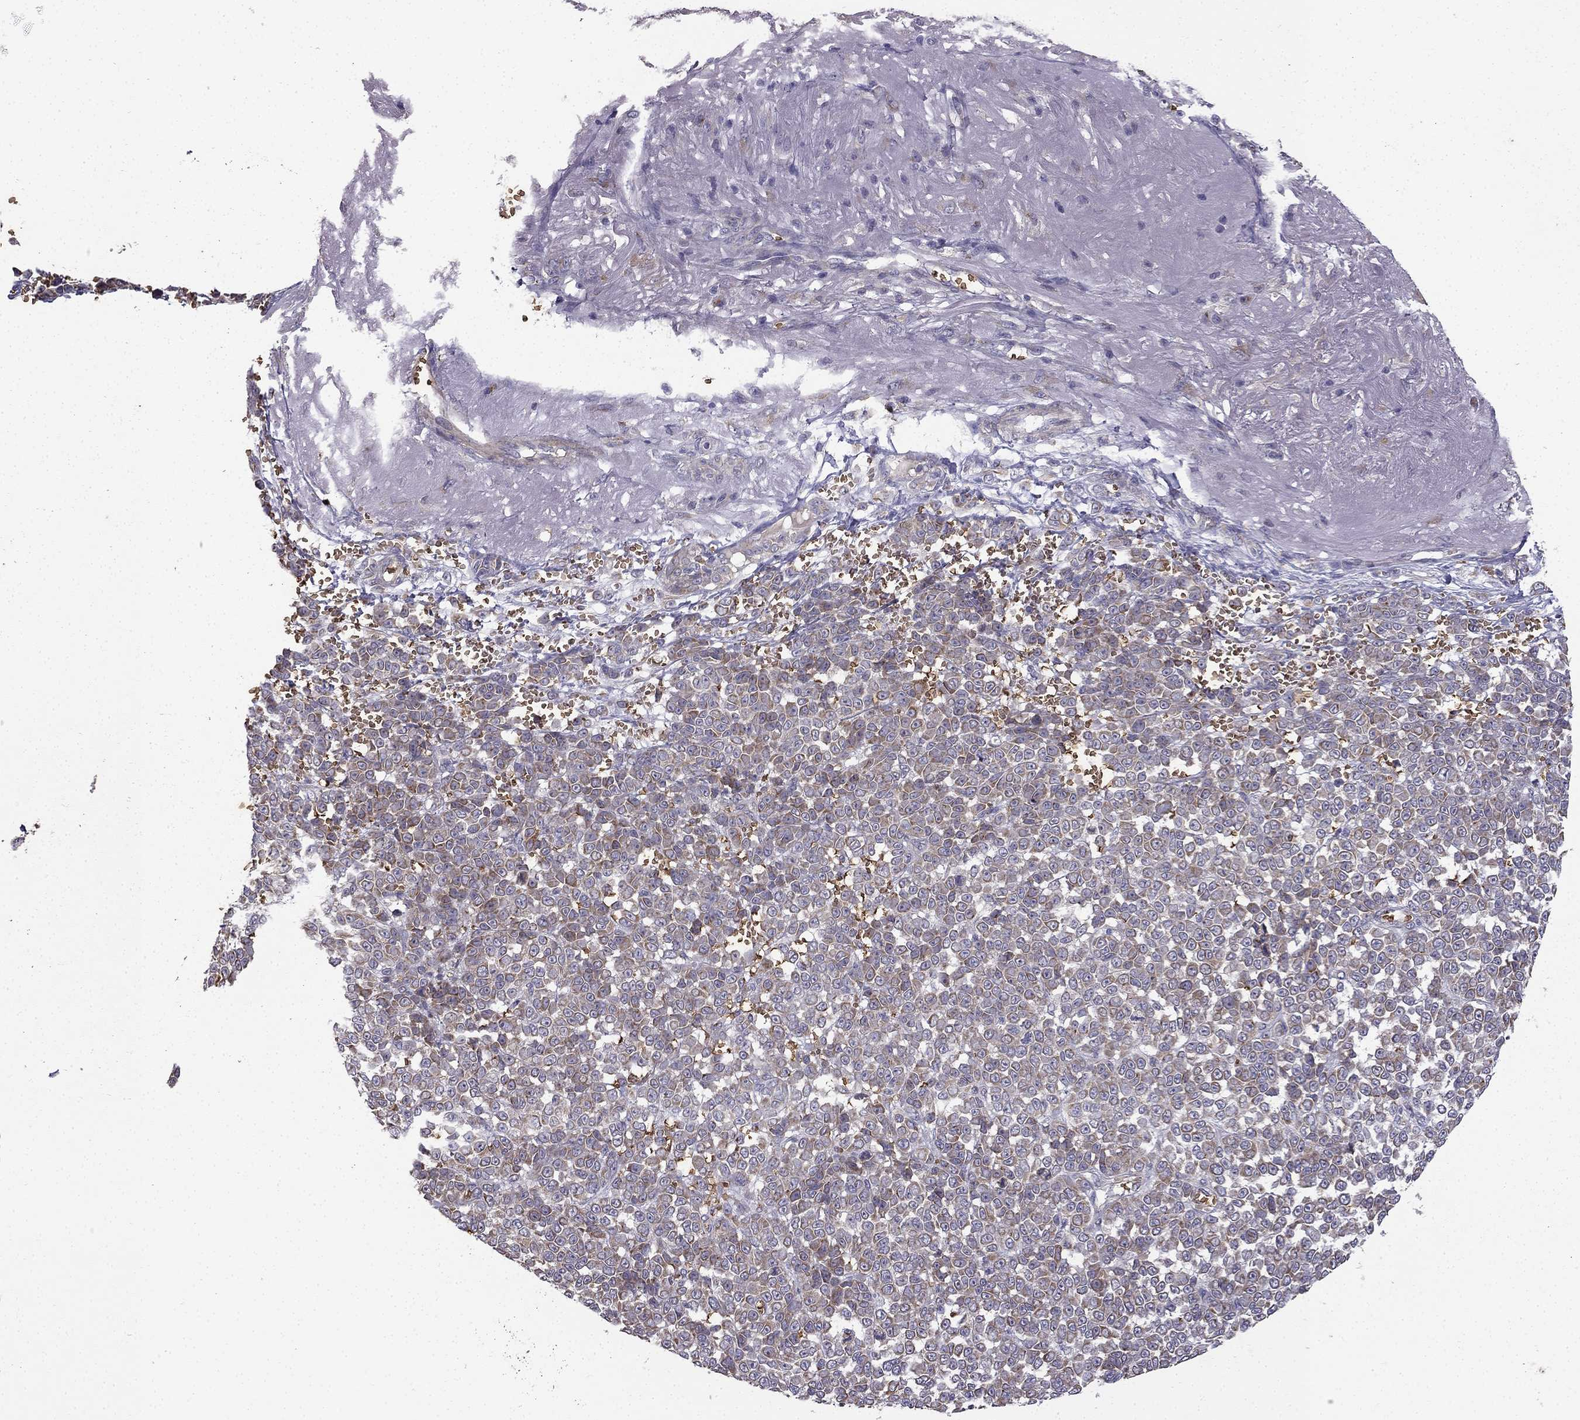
{"staining": {"intensity": "moderate", "quantity": "25%-75%", "location": "cytoplasmic/membranous"}, "tissue": "melanoma", "cell_type": "Tumor cells", "image_type": "cancer", "snomed": [{"axis": "morphology", "description": "Malignant melanoma, NOS"}, {"axis": "topography", "description": "Skin"}], "caption": "A medium amount of moderate cytoplasmic/membranous expression is identified in approximately 25%-75% of tumor cells in melanoma tissue. The protein of interest is shown in brown color, while the nuclei are stained blue.", "gene": "B4GALT7", "patient": {"sex": "female", "age": 95}}